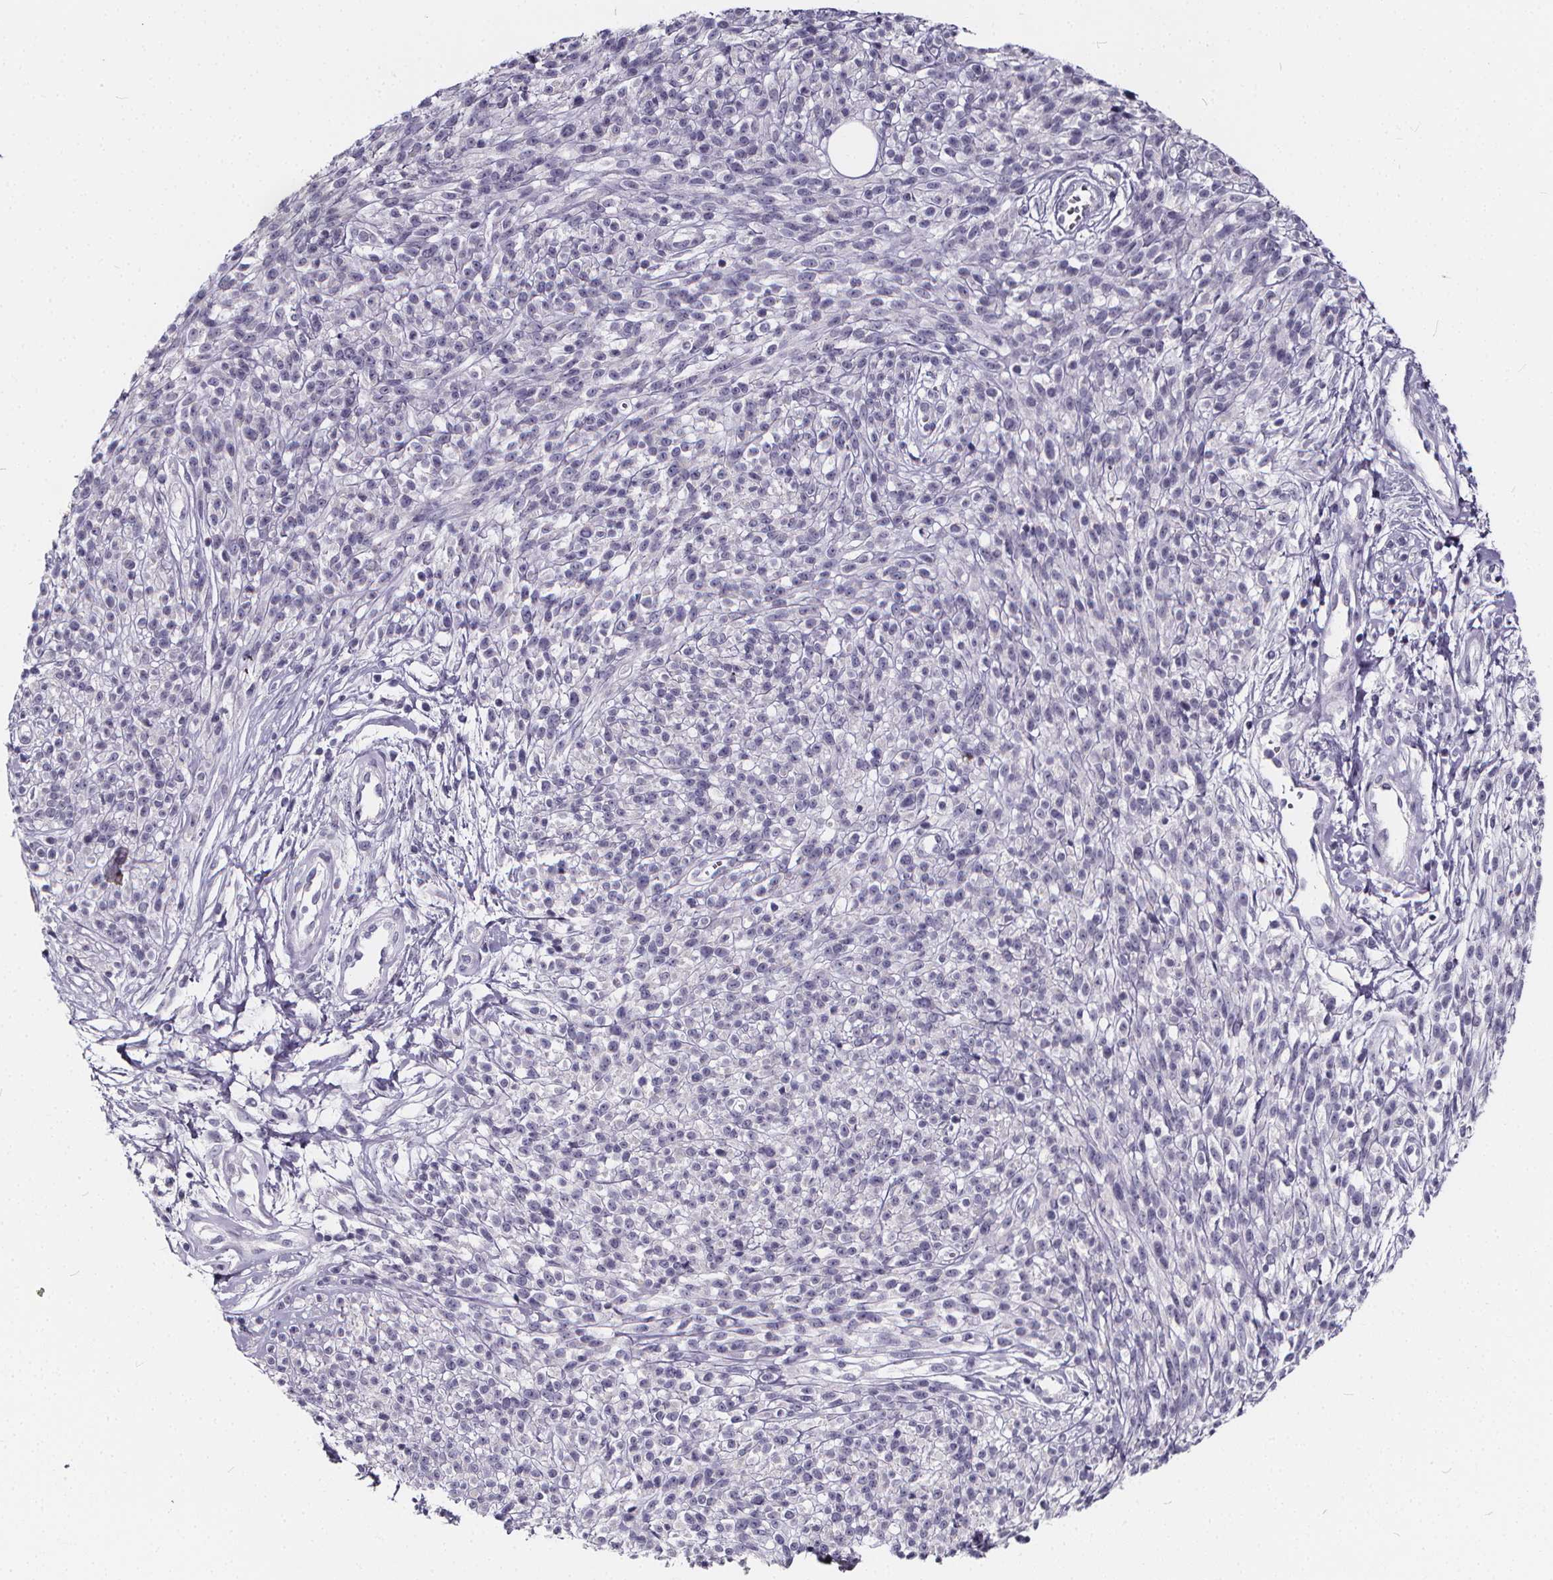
{"staining": {"intensity": "negative", "quantity": "none", "location": "none"}, "tissue": "melanoma", "cell_type": "Tumor cells", "image_type": "cancer", "snomed": [{"axis": "morphology", "description": "Malignant melanoma, NOS"}, {"axis": "topography", "description": "Skin"}, {"axis": "topography", "description": "Skin of trunk"}], "caption": "Malignant melanoma was stained to show a protein in brown. There is no significant positivity in tumor cells.", "gene": "SPEF2", "patient": {"sex": "male", "age": 74}}